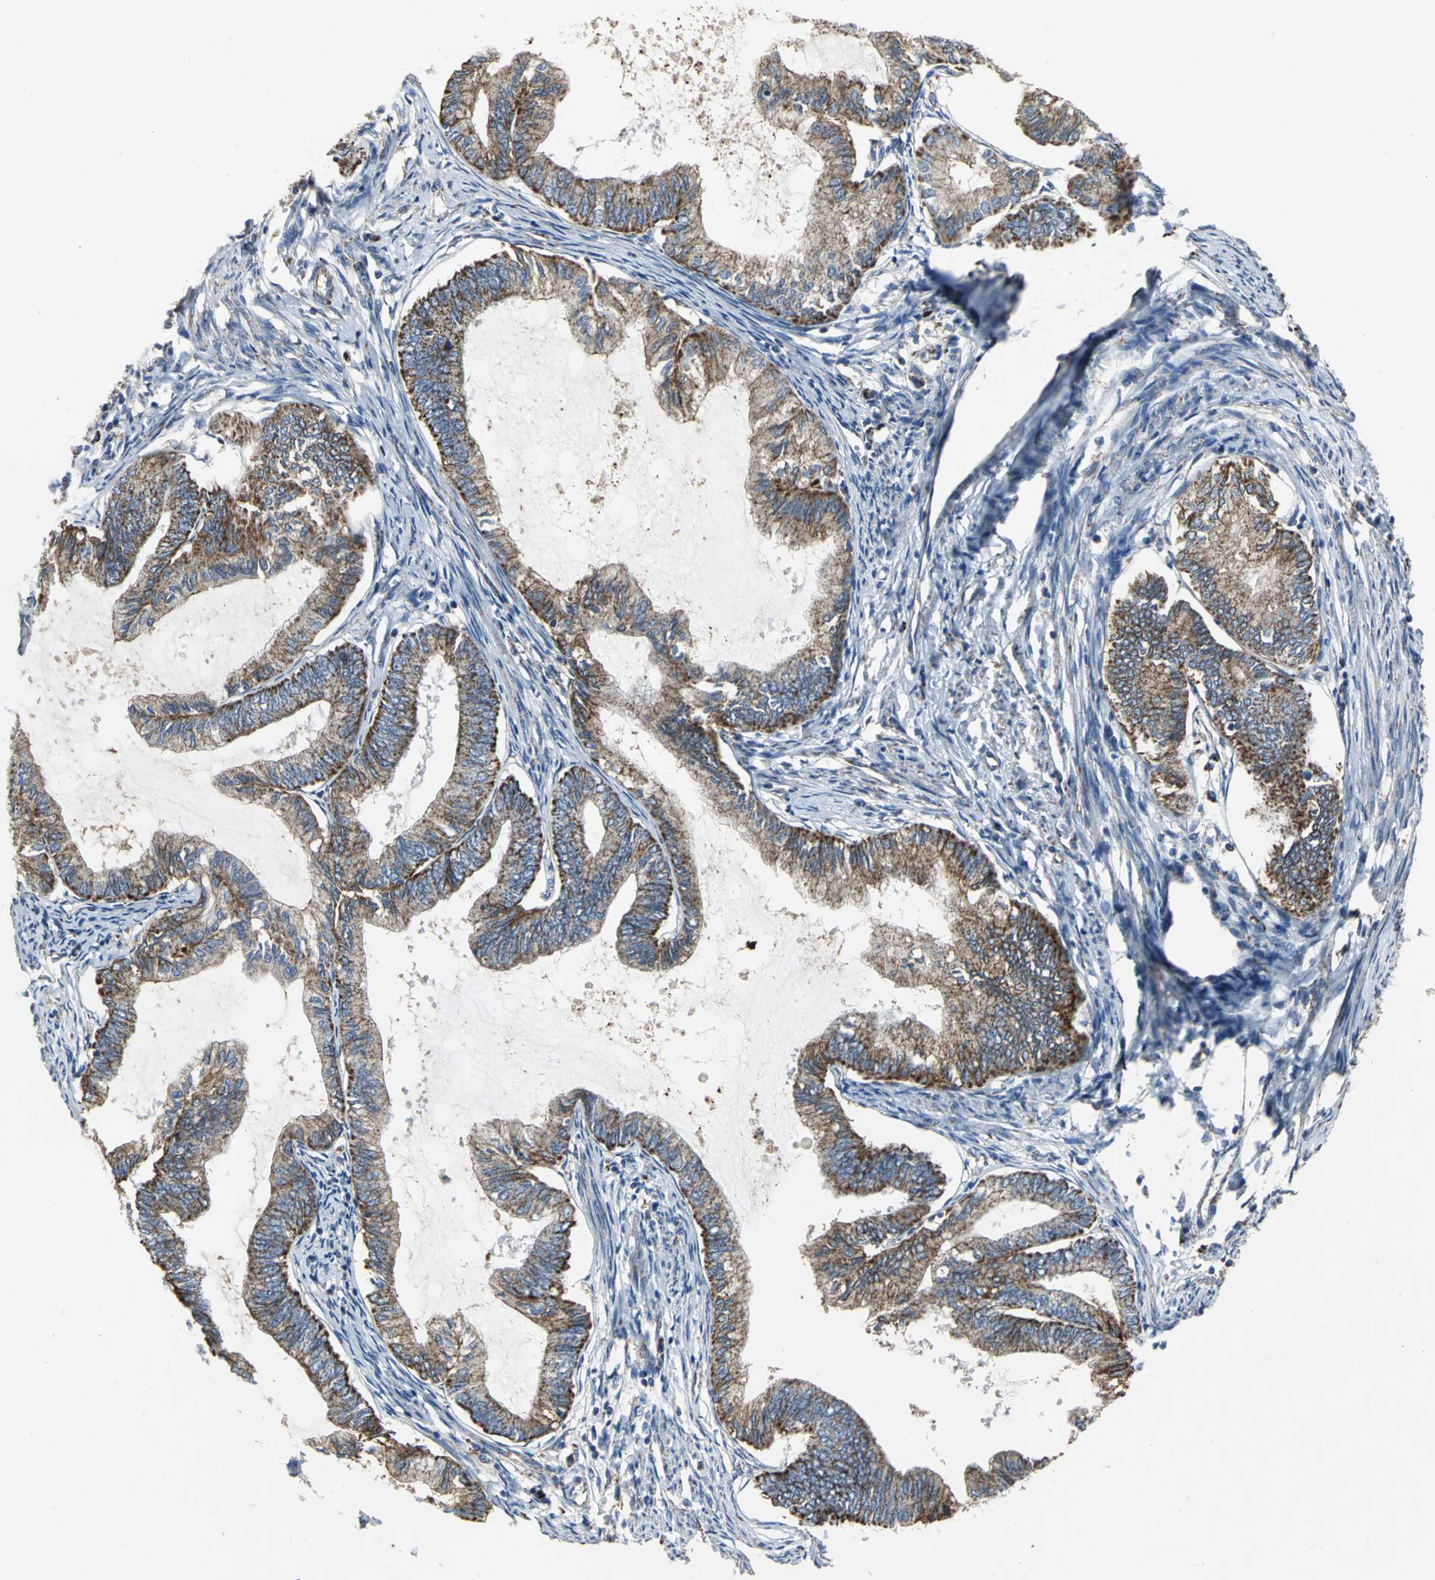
{"staining": {"intensity": "strong", "quantity": ">75%", "location": "cytoplasmic/membranous"}, "tissue": "endometrial cancer", "cell_type": "Tumor cells", "image_type": "cancer", "snomed": [{"axis": "morphology", "description": "Adenocarcinoma, NOS"}, {"axis": "topography", "description": "Endometrium"}], "caption": "This is an image of IHC staining of endometrial cancer (adenocarcinoma), which shows strong expression in the cytoplasmic/membranous of tumor cells.", "gene": "NDUFB5", "patient": {"sex": "female", "age": 86}}